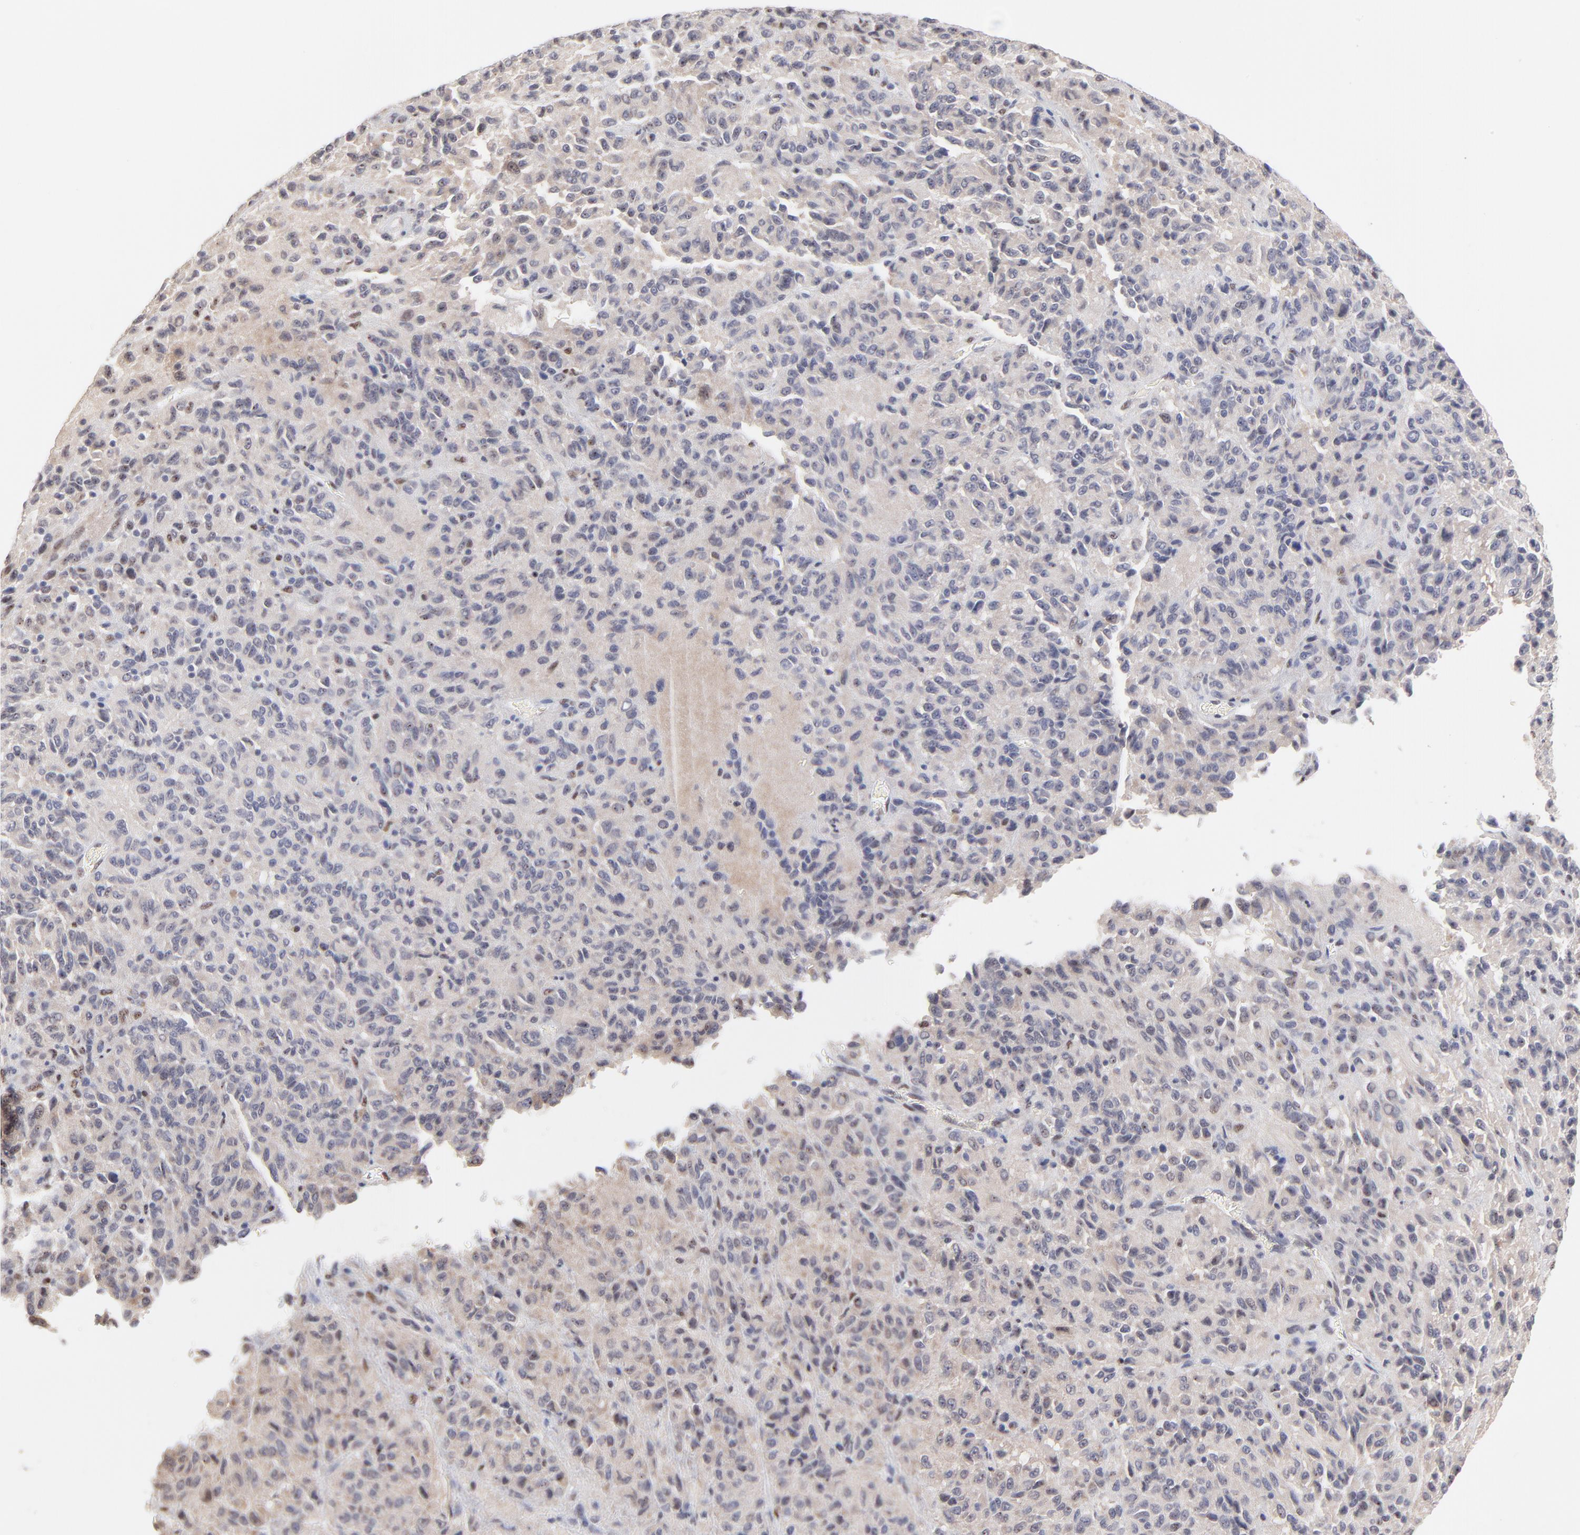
{"staining": {"intensity": "negative", "quantity": "none", "location": "none"}, "tissue": "melanoma", "cell_type": "Tumor cells", "image_type": "cancer", "snomed": [{"axis": "morphology", "description": "Malignant melanoma, Metastatic site"}, {"axis": "topography", "description": "Lung"}], "caption": "Tumor cells are negative for protein expression in human melanoma.", "gene": "STAT3", "patient": {"sex": "male", "age": 64}}